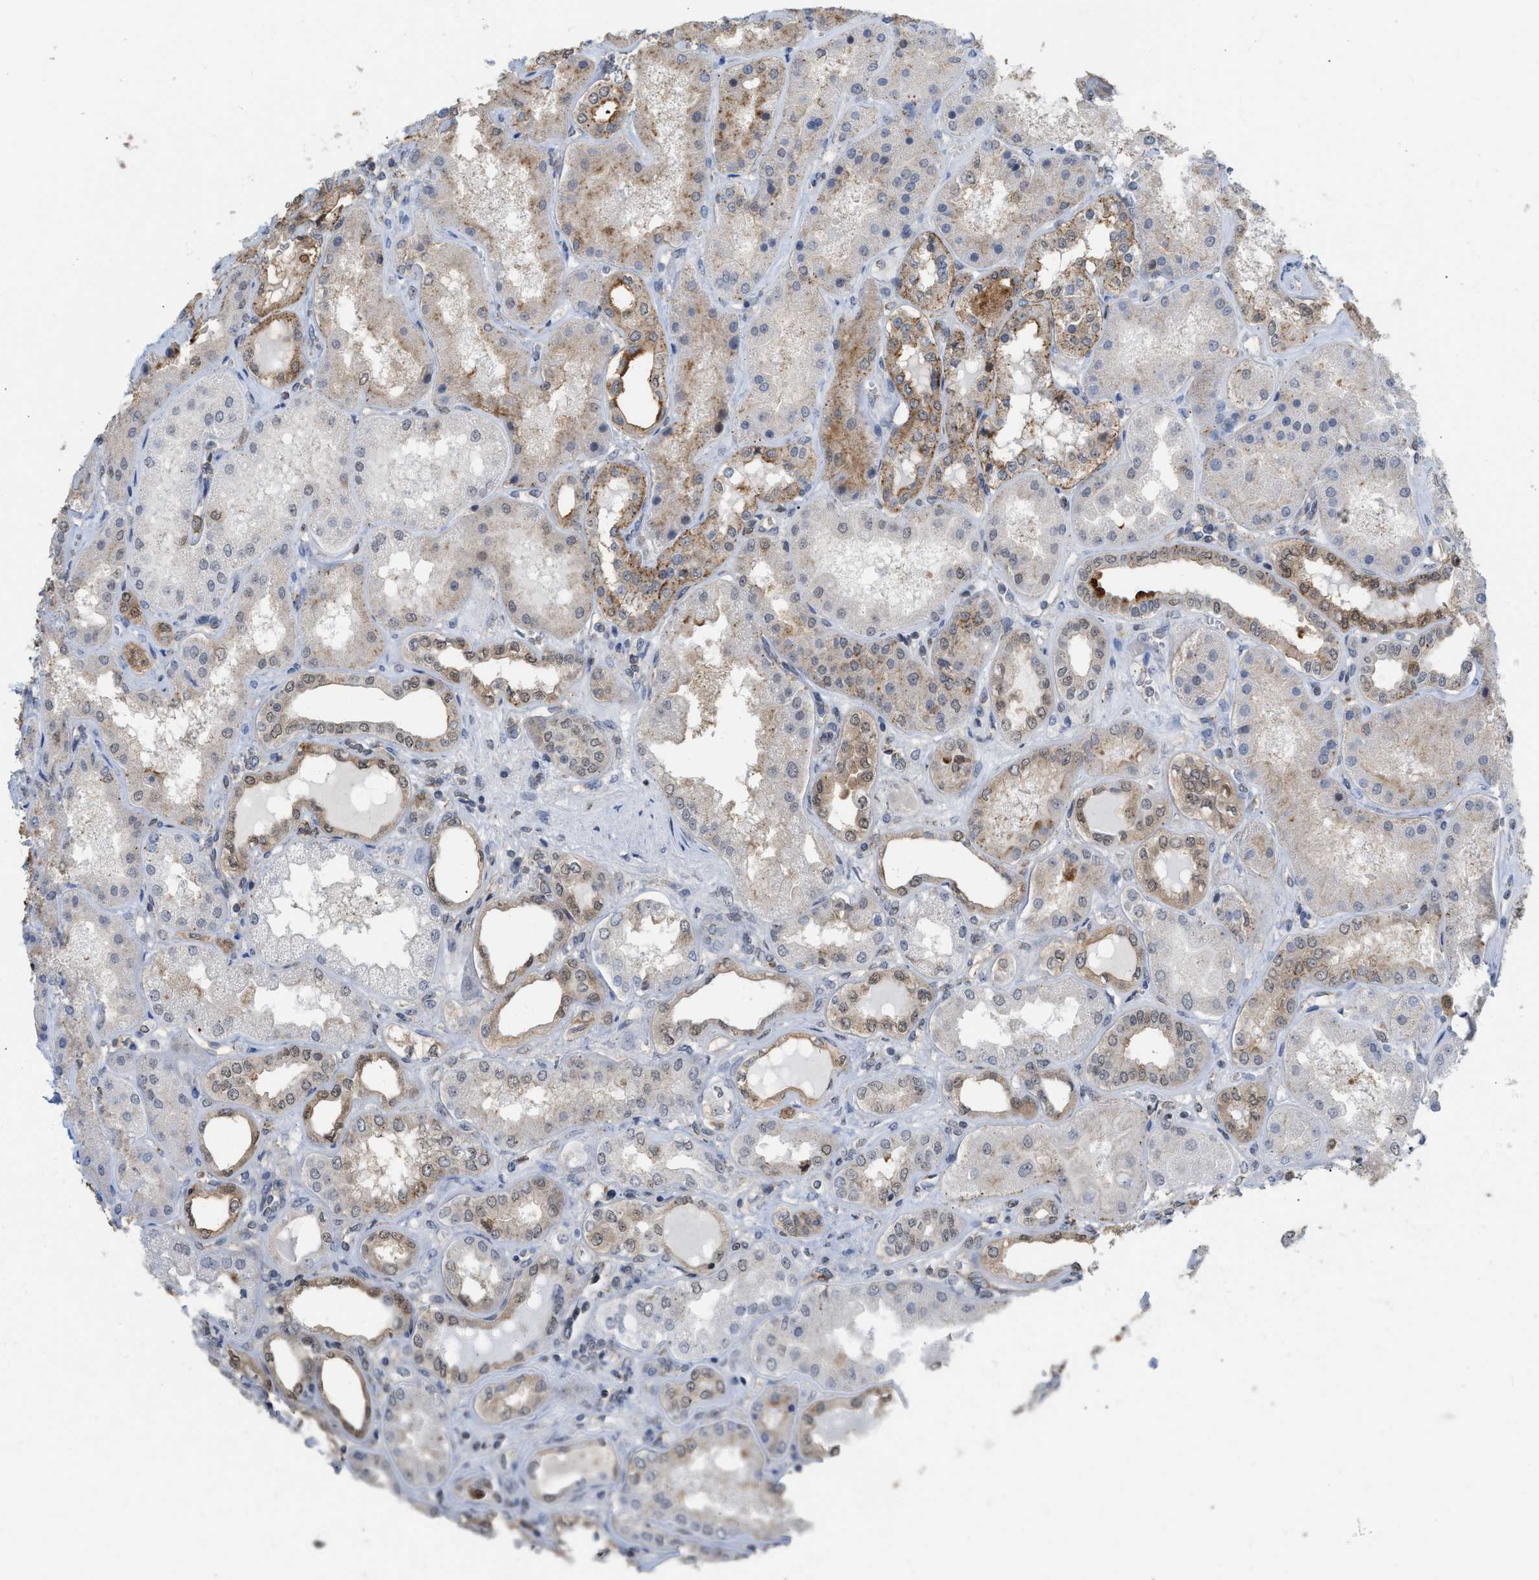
{"staining": {"intensity": "negative", "quantity": "none", "location": "none"}, "tissue": "kidney", "cell_type": "Cells in glomeruli", "image_type": "normal", "snomed": [{"axis": "morphology", "description": "Normal tissue, NOS"}, {"axis": "topography", "description": "Kidney"}], "caption": "IHC of benign human kidney displays no staining in cells in glomeruli.", "gene": "BAIAP2L1", "patient": {"sex": "female", "age": 56}}